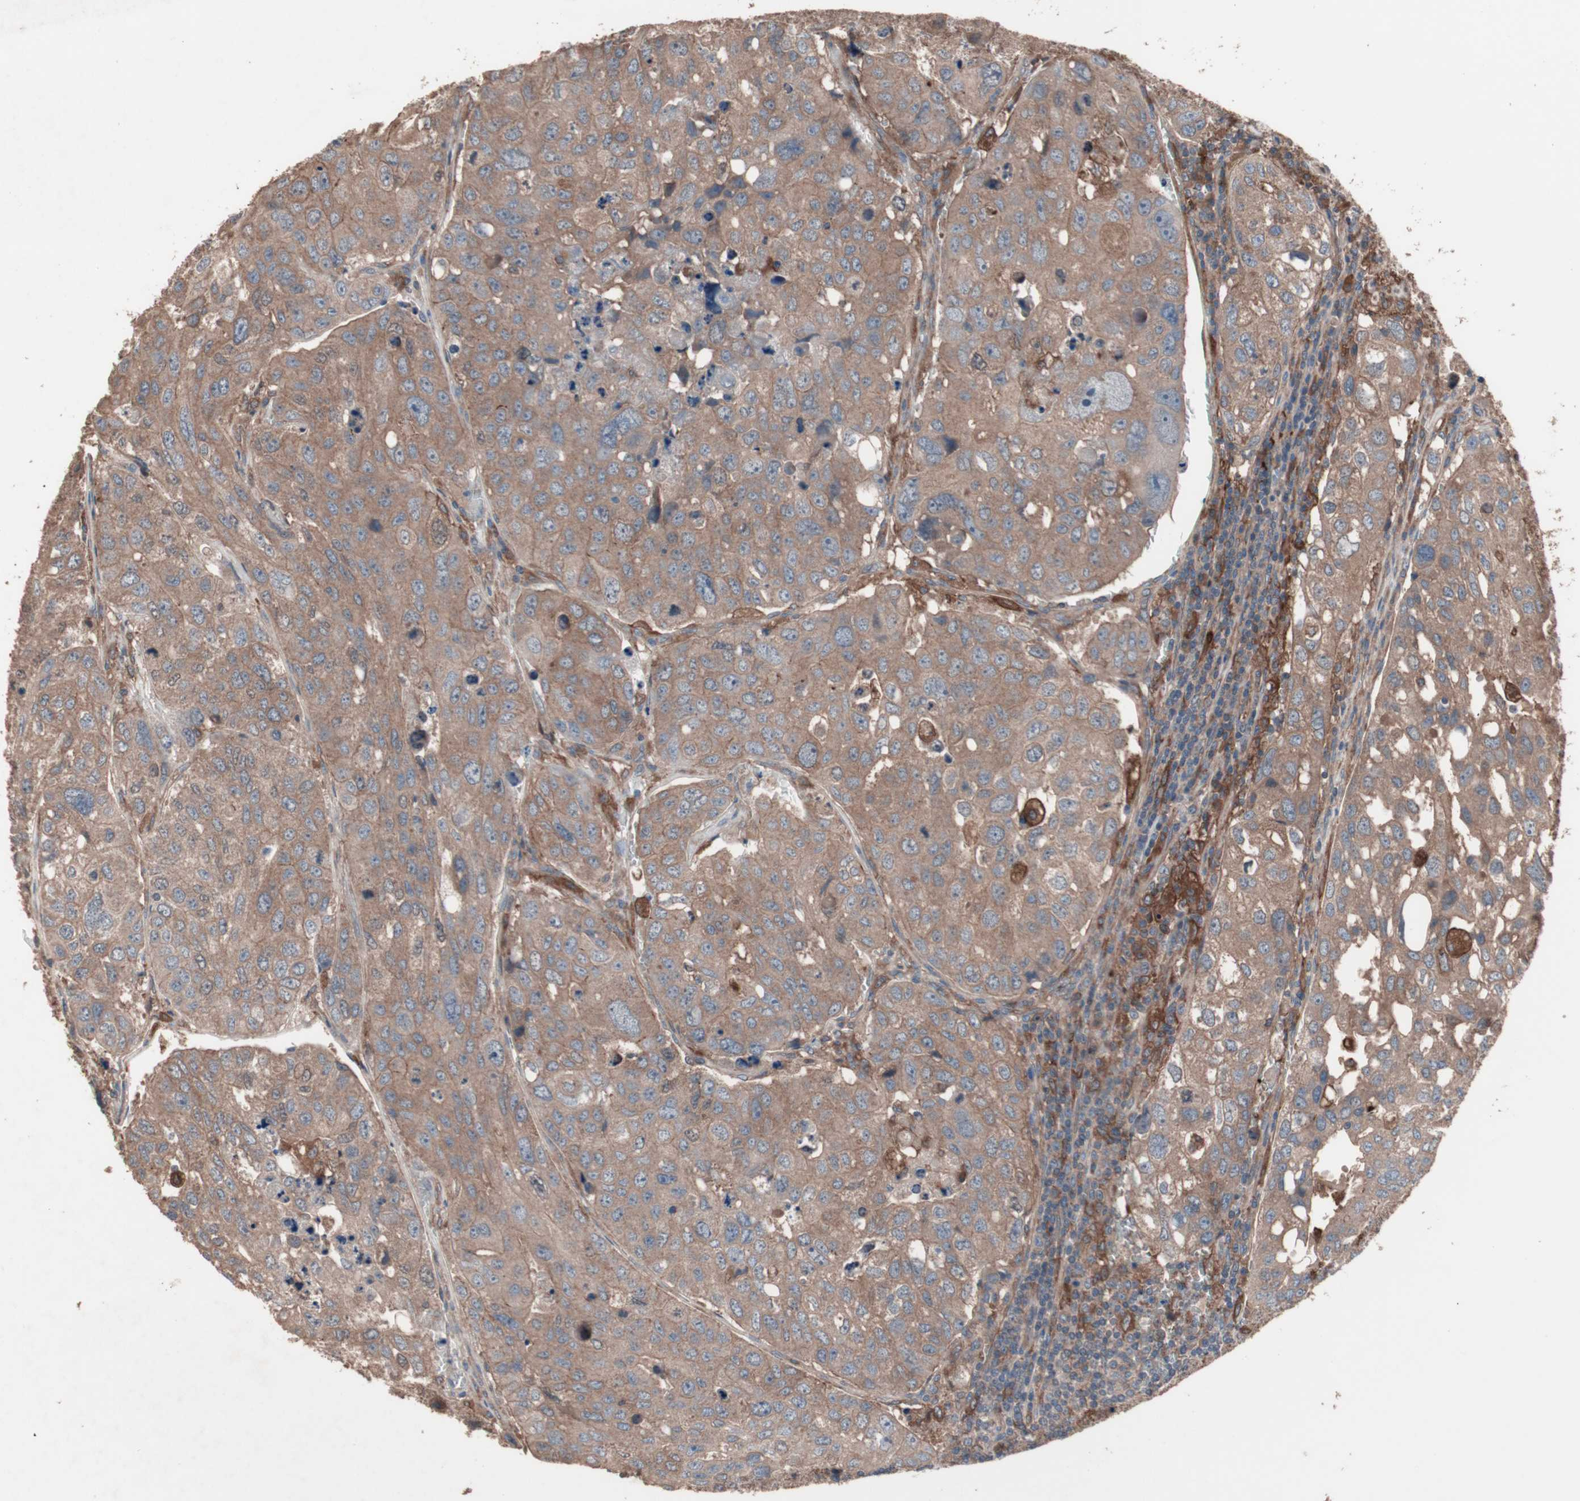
{"staining": {"intensity": "moderate", "quantity": ">75%", "location": "cytoplasmic/membranous"}, "tissue": "urothelial cancer", "cell_type": "Tumor cells", "image_type": "cancer", "snomed": [{"axis": "morphology", "description": "Urothelial carcinoma, High grade"}, {"axis": "topography", "description": "Lymph node"}, {"axis": "topography", "description": "Urinary bladder"}], "caption": "Approximately >75% of tumor cells in urothelial carcinoma (high-grade) exhibit moderate cytoplasmic/membranous protein positivity as visualized by brown immunohistochemical staining.", "gene": "ATG7", "patient": {"sex": "male", "age": 51}}